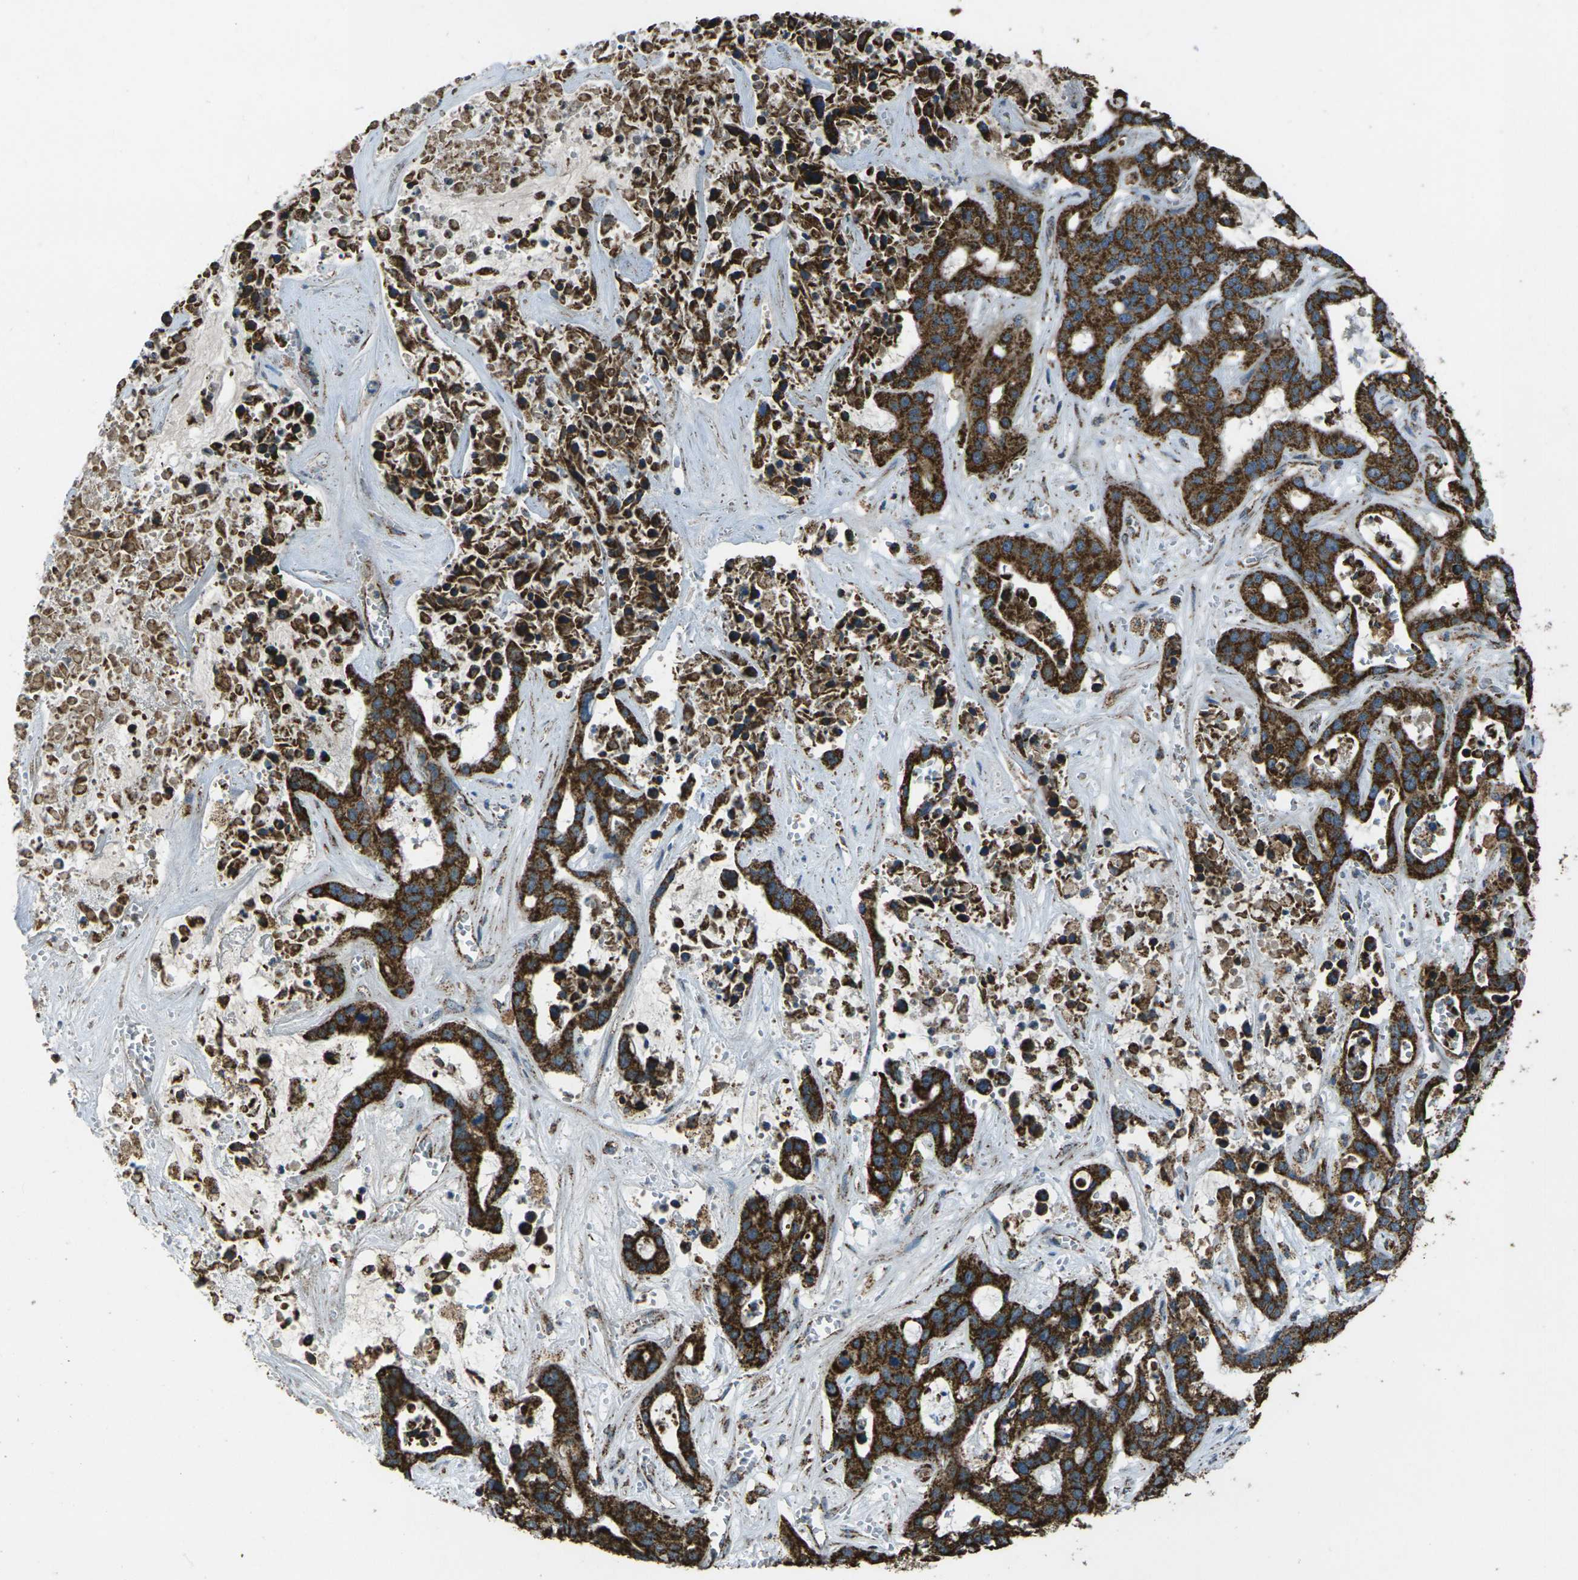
{"staining": {"intensity": "strong", "quantity": ">75%", "location": "cytoplasmic/membranous"}, "tissue": "liver cancer", "cell_type": "Tumor cells", "image_type": "cancer", "snomed": [{"axis": "morphology", "description": "Cholangiocarcinoma"}, {"axis": "topography", "description": "Liver"}], "caption": "Human liver cancer (cholangiocarcinoma) stained for a protein (brown) reveals strong cytoplasmic/membranous positive positivity in approximately >75% of tumor cells.", "gene": "KLHL5", "patient": {"sex": "female", "age": 65}}